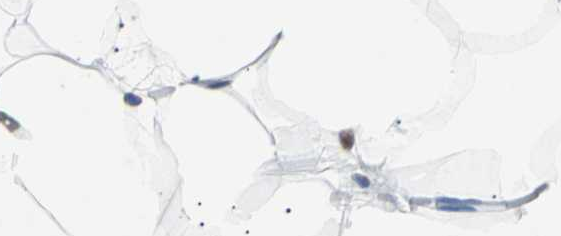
{"staining": {"intensity": "moderate", "quantity": ">75%", "location": "nuclear"}, "tissue": "adipose tissue", "cell_type": "Adipocytes", "image_type": "normal", "snomed": [{"axis": "morphology", "description": "Normal tissue, NOS"}, {"axis": "topography", "description": "Breast"}, {"axis": "topography", "description": "Adipose tissue"}], "caption": "IHC image of unremarkable adipose tissue: human adipose tissue stained using immunohistochemistry exhibits medium levels of moderate protein expression localized specifically in the nuclear of adipocytes, appearing as a nuclear brown color.", "gene": "GATAD2A", "patient": {"sex": "female", "age": 25}}